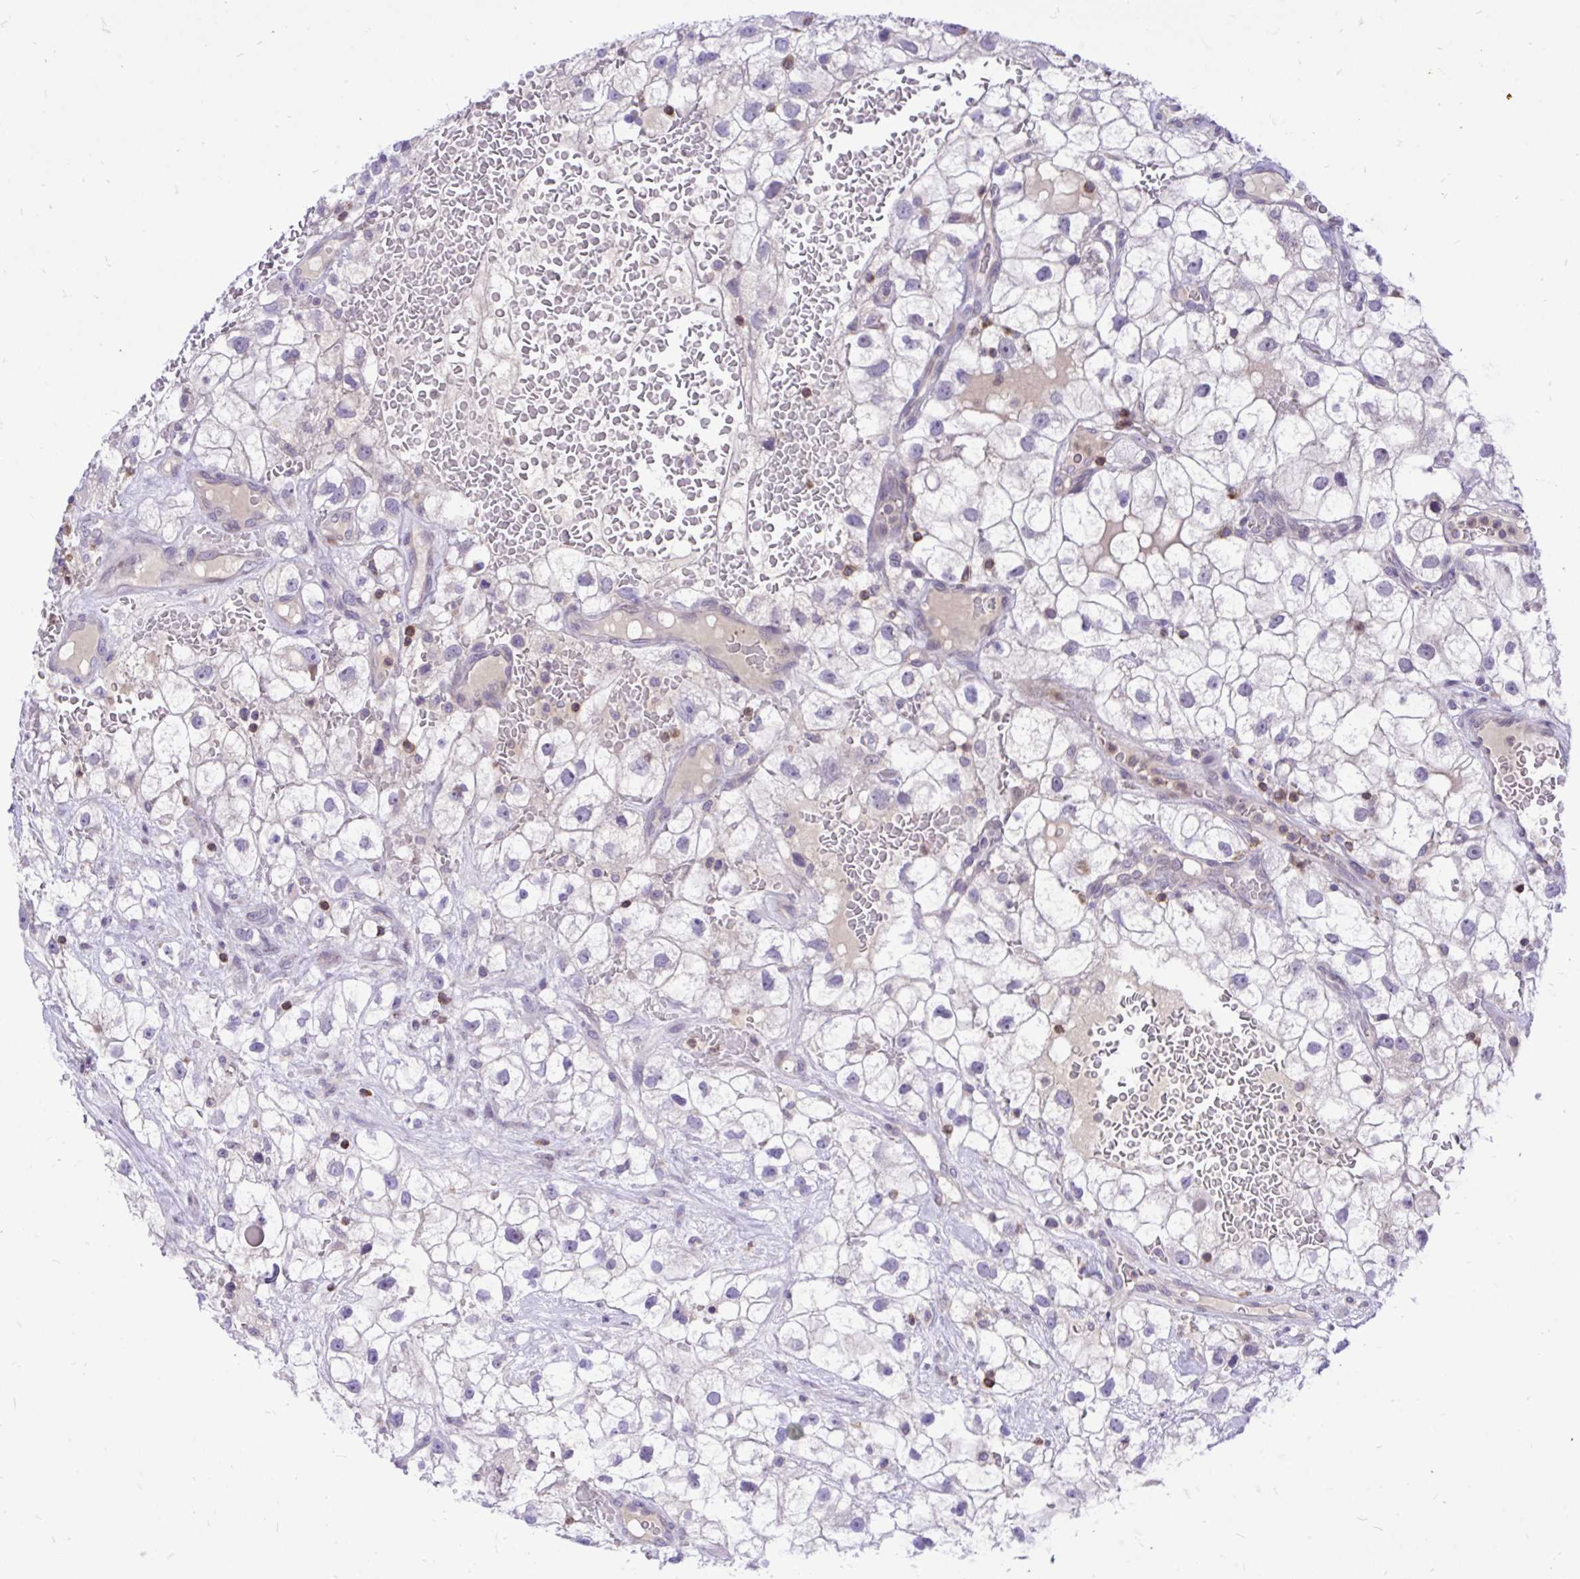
{"staining": {"intensity": "negative", "quantity": "none", "location": "none"}, "tissue": "renal cancer", "cell_type": "Tumor cells", "image_type": "cancer", "snomed": [{"axis": "morphology", "description": "Adenocarcinoma, NOS"}, {"axis": "topography", "description": "Kidney"}], "caption": "Immunohistochemistry of renal cancer (adenocarcinoma) shows no expression in tumor cells. (DAB (3,3'-diaminobenzidine) immunohistochemistry with hematoxylin counter stain).", "gene": "CXCL8", "patient": {"sex": "male", "age": 59}}